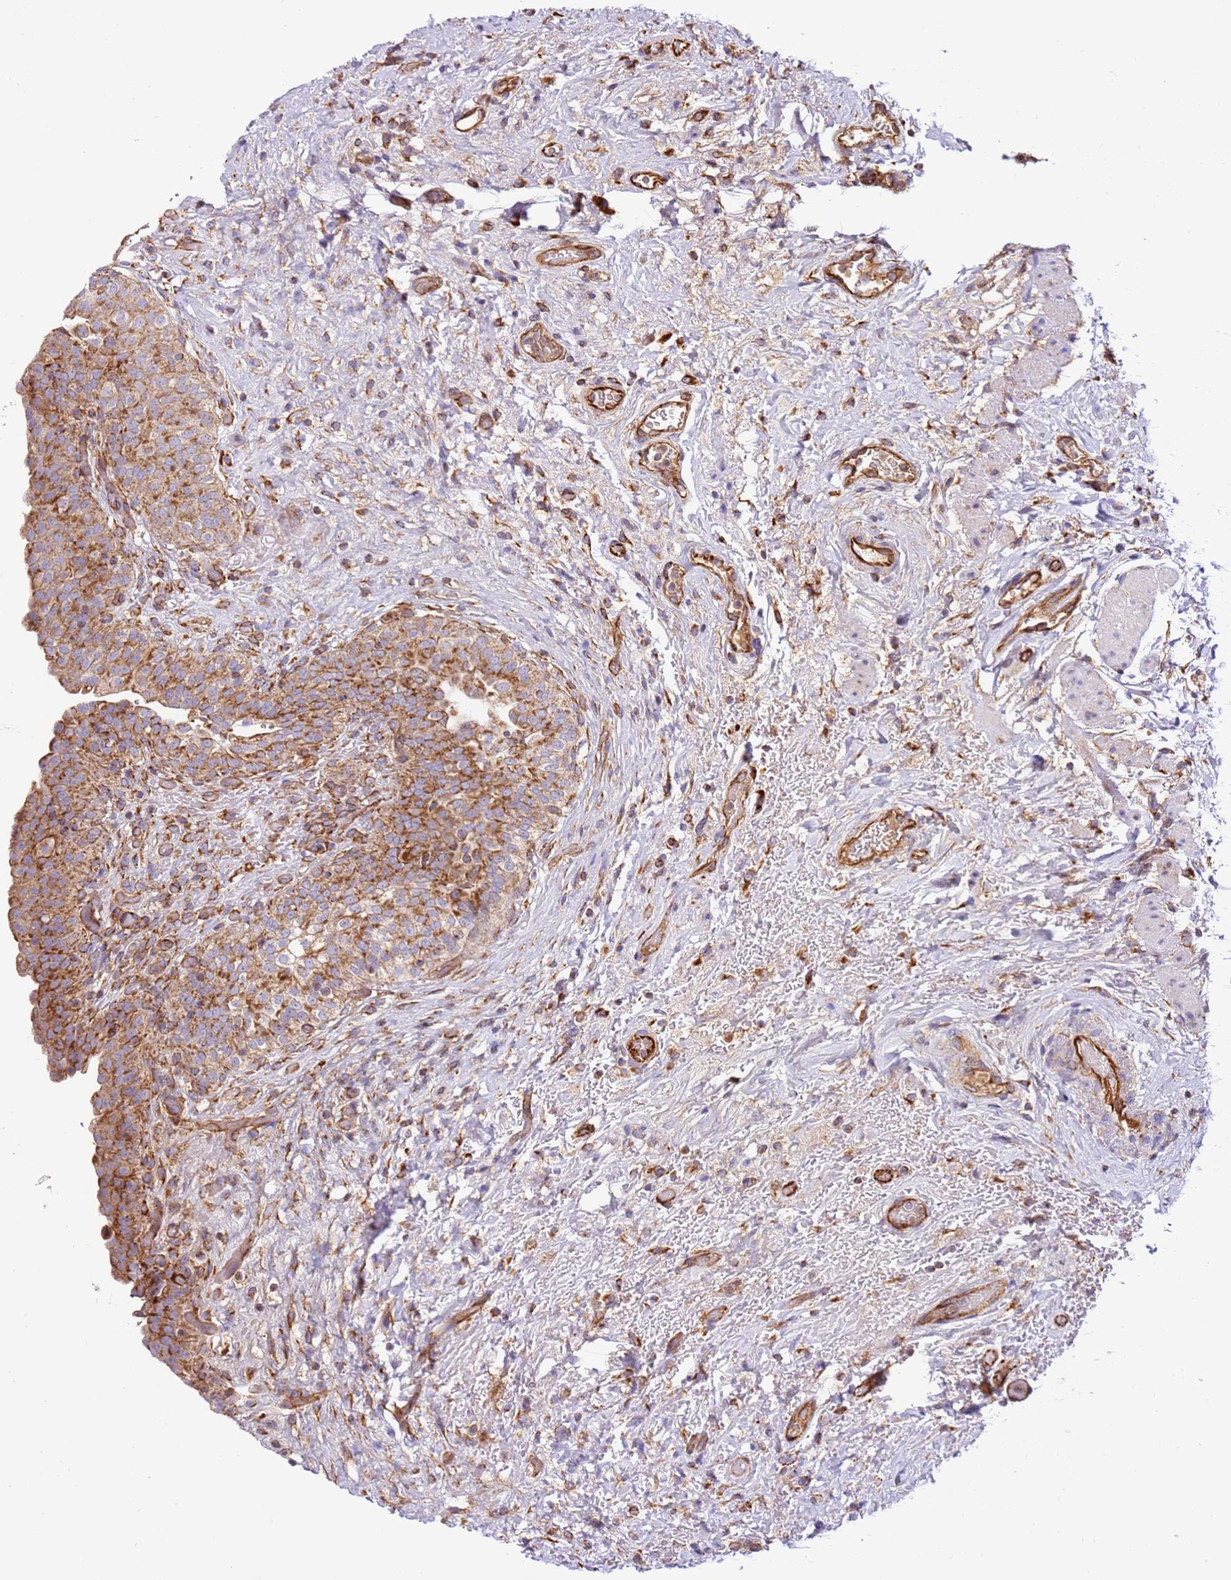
{"staining": {"intensity": "moderate", "quantity": ">75%", "location": "cytoplasmic/membranous"}, "tissue": "urinary bladder", "cell_type": "Urothelial cells", "image_type": "normal", "snomed": [{"axis": "morphology", "description": "Normal tissue, NOS"}, {"axis": "topography", "description": "Urinary bladder"}], "caption": "A brown stain shows moderate cytoplasmic/membranous positivity of a protein in urothelial cells of normal urinary bladder. (IHC, brightfield microscopy, high magnification).", "gene": "MRPL20", "patient": {"sex": "male", "age": 69}}